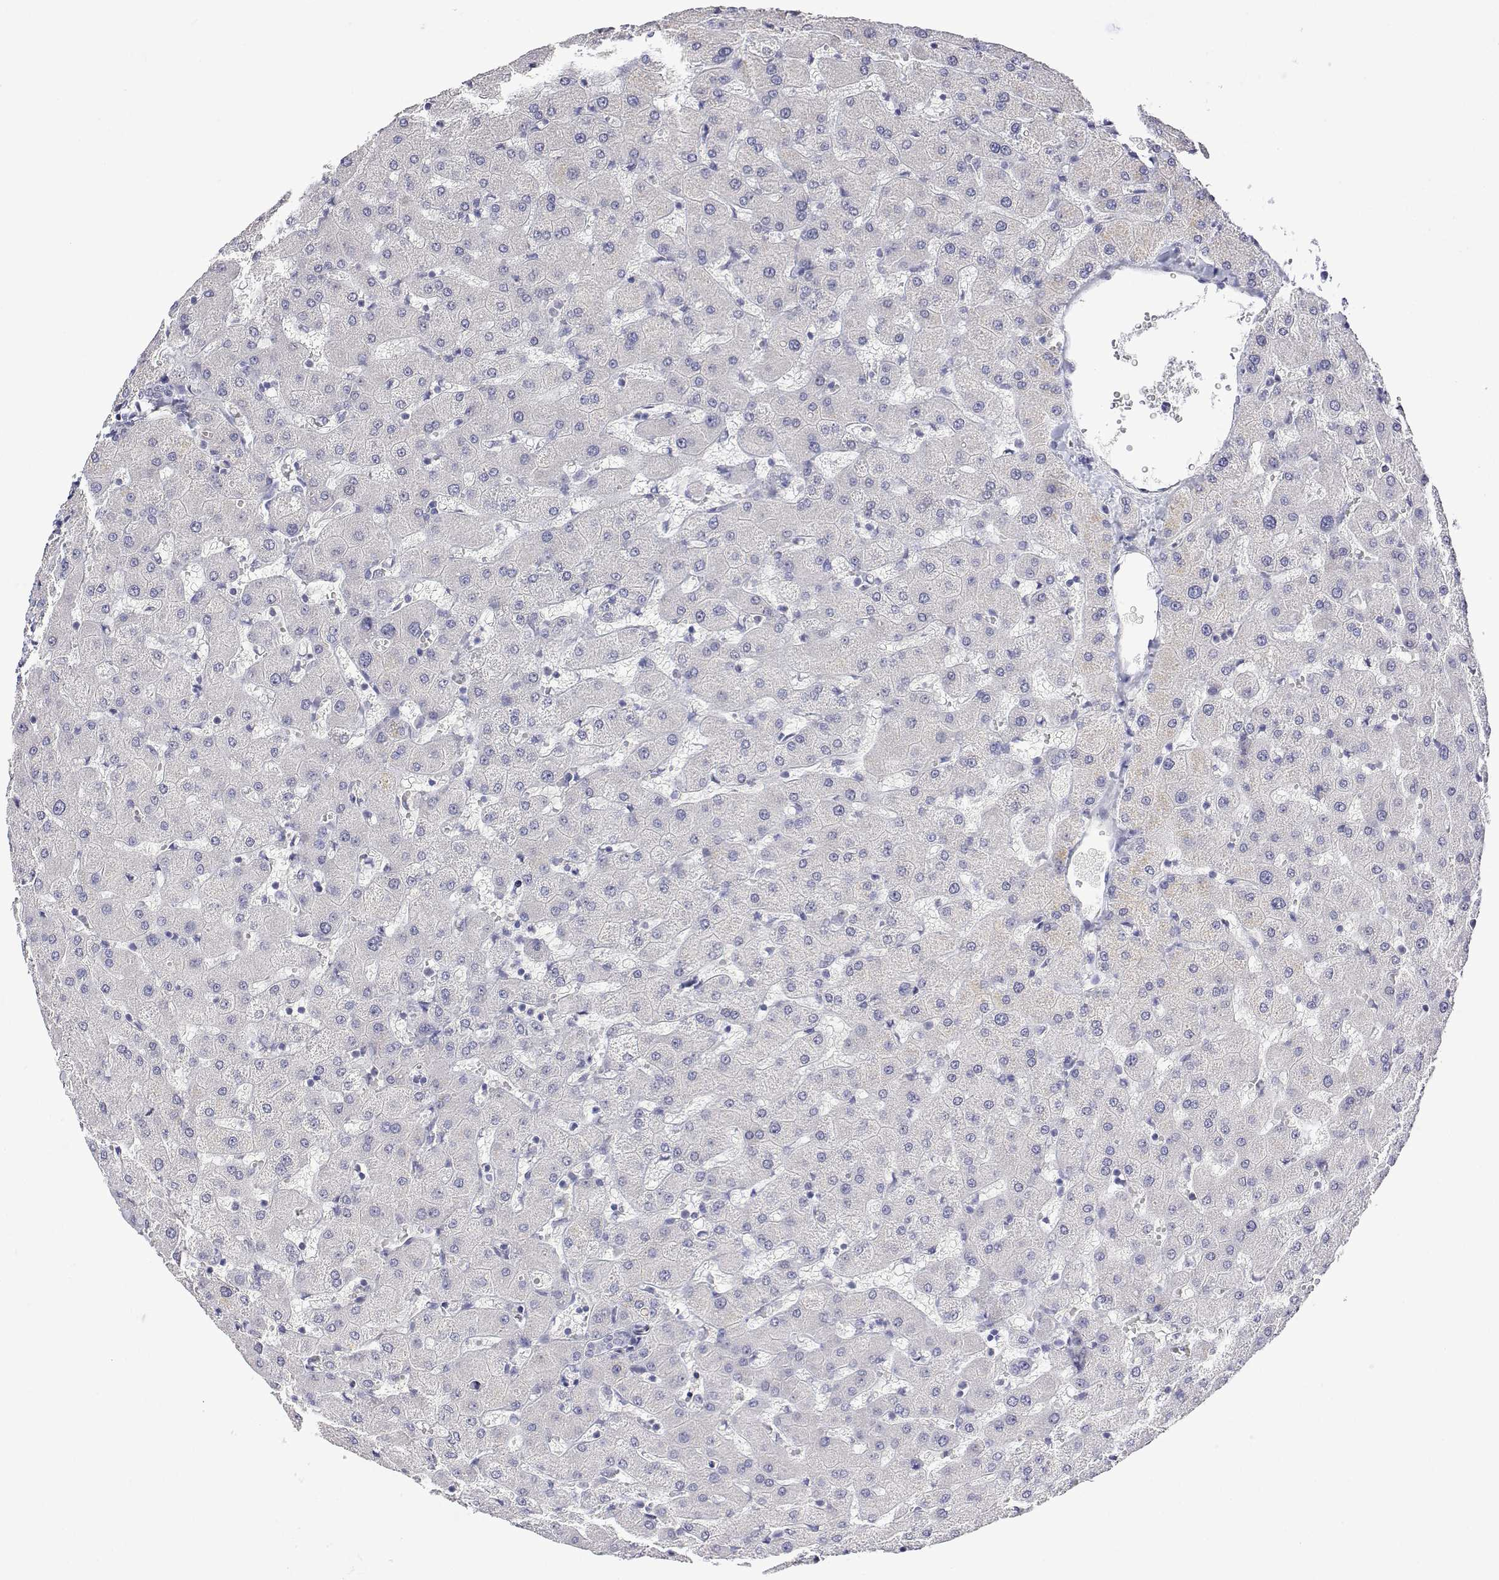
{"staining": {"intensity": "negative", "quantity": "none", "location": "none"}, "tissue": "liver", "cell_type": "Cholangiocytes", "image_type": "normal", "snomed": [{"axis": "morphology", "description": "Normal tissue, NOS"}, {"axis": "topography", "description": "Liver"}], "caption": "Protein analysis of normal liver displays no significant expression in cholangiocytes. The staining is performed using DAB brown chromogen with nuclei counter-stained in using hematoxylin.", "gene": "PLCB1", "patient": {"sex": "female", "age": 63}}